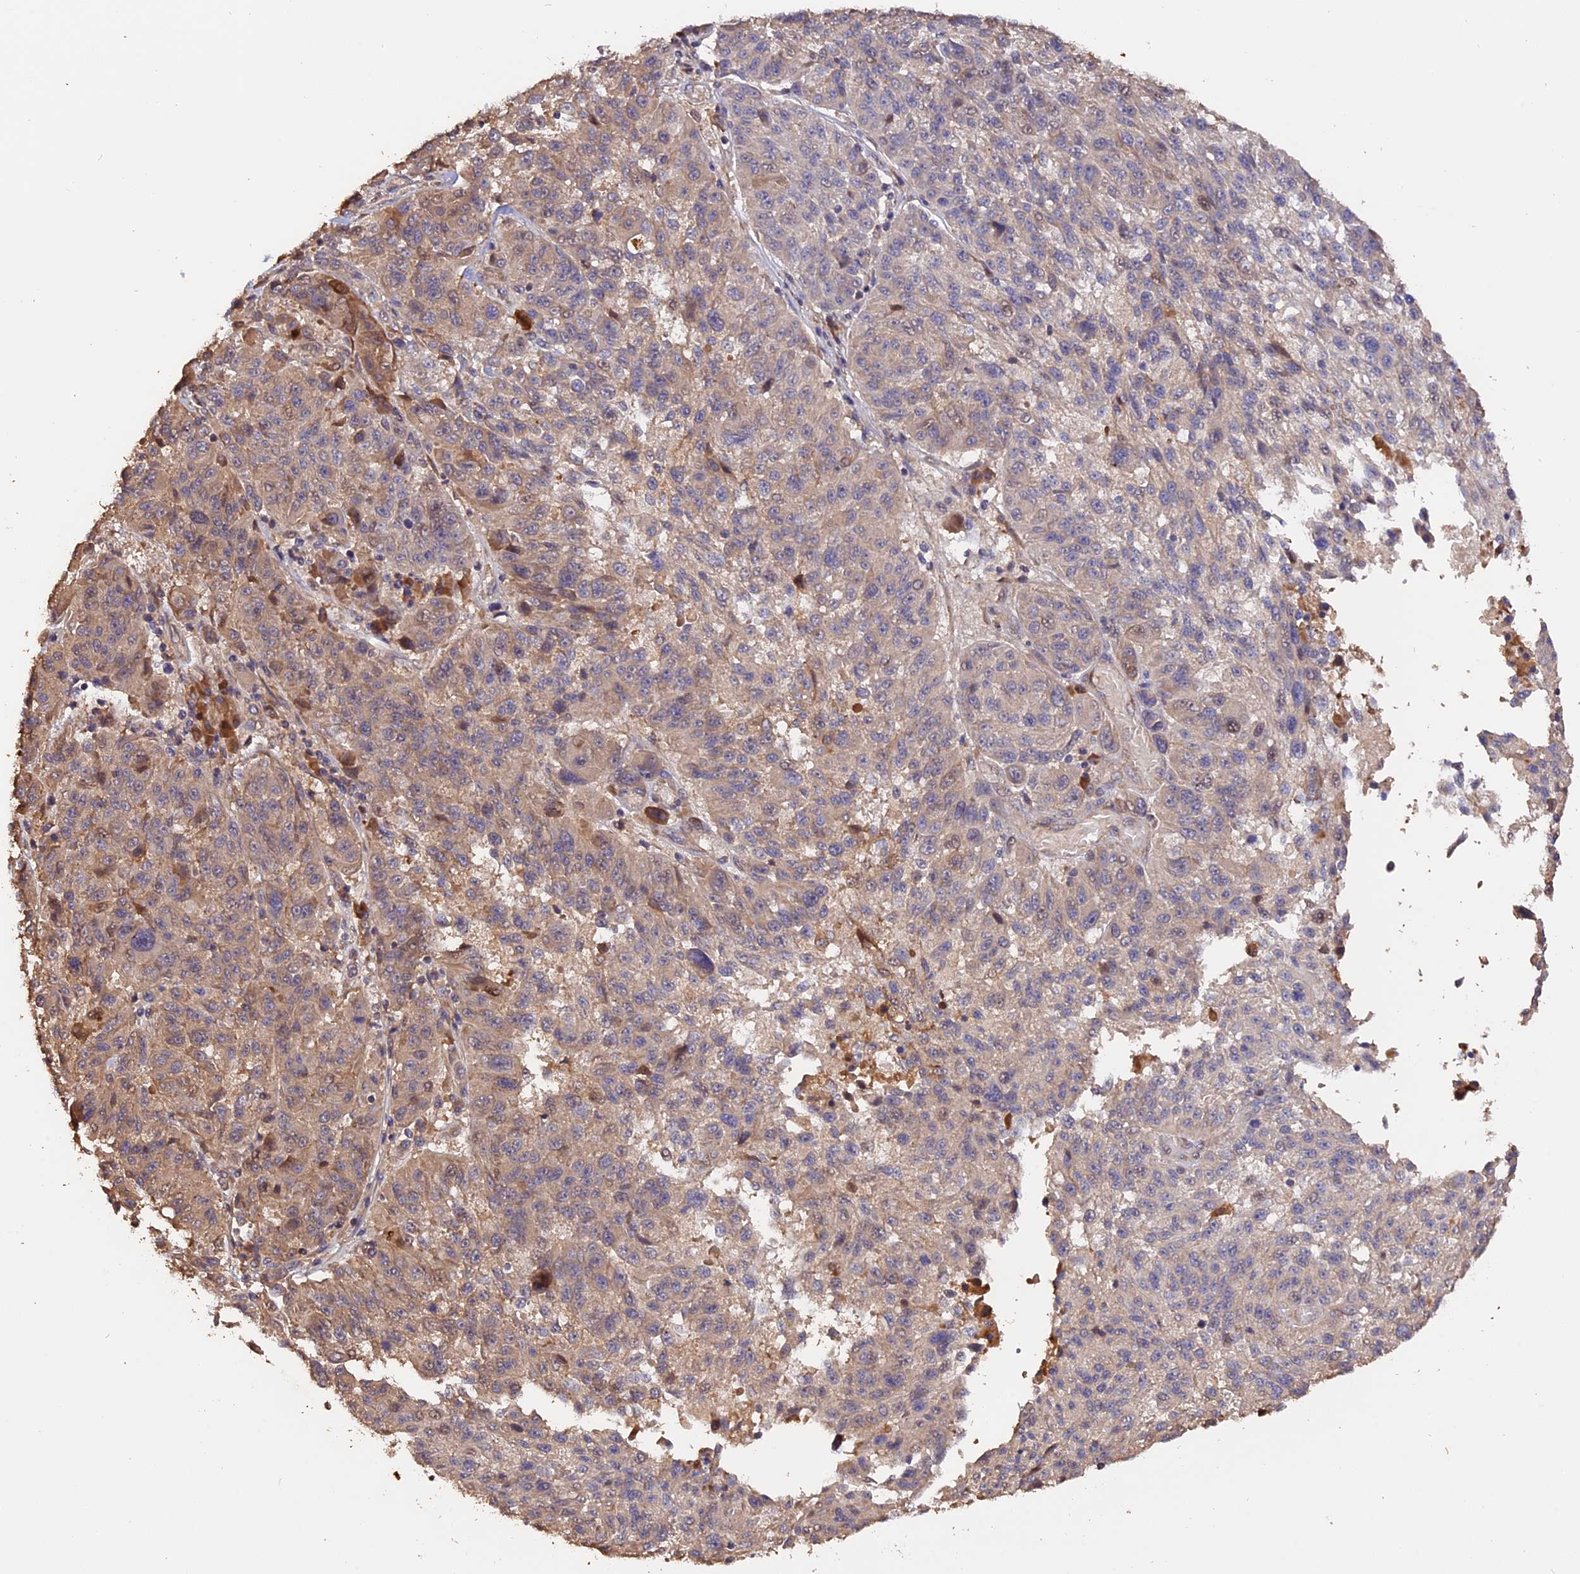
{"staining": {"intensity": "weak", "quantity": "<25%", "location": "cytoplasmic/membranous"}, "tissue": "melanoma", "cell_type": "Tumor cells", "image_type": "cancer", "snomed": [{"axis": "morphology", "description": "Malignant melanoma, NOS"}, {"axis": "topography", "description": "Skin"}], "caption": "Immunohistochemical staining of human melanoma demonstrates no significant positivity in tumor cells. (Brightfield microscopy of DAB immunohistochemistry (IHC) at high magnification).", "gene": "RASAL1", "patient": {"sex": "male", "age": 53}}